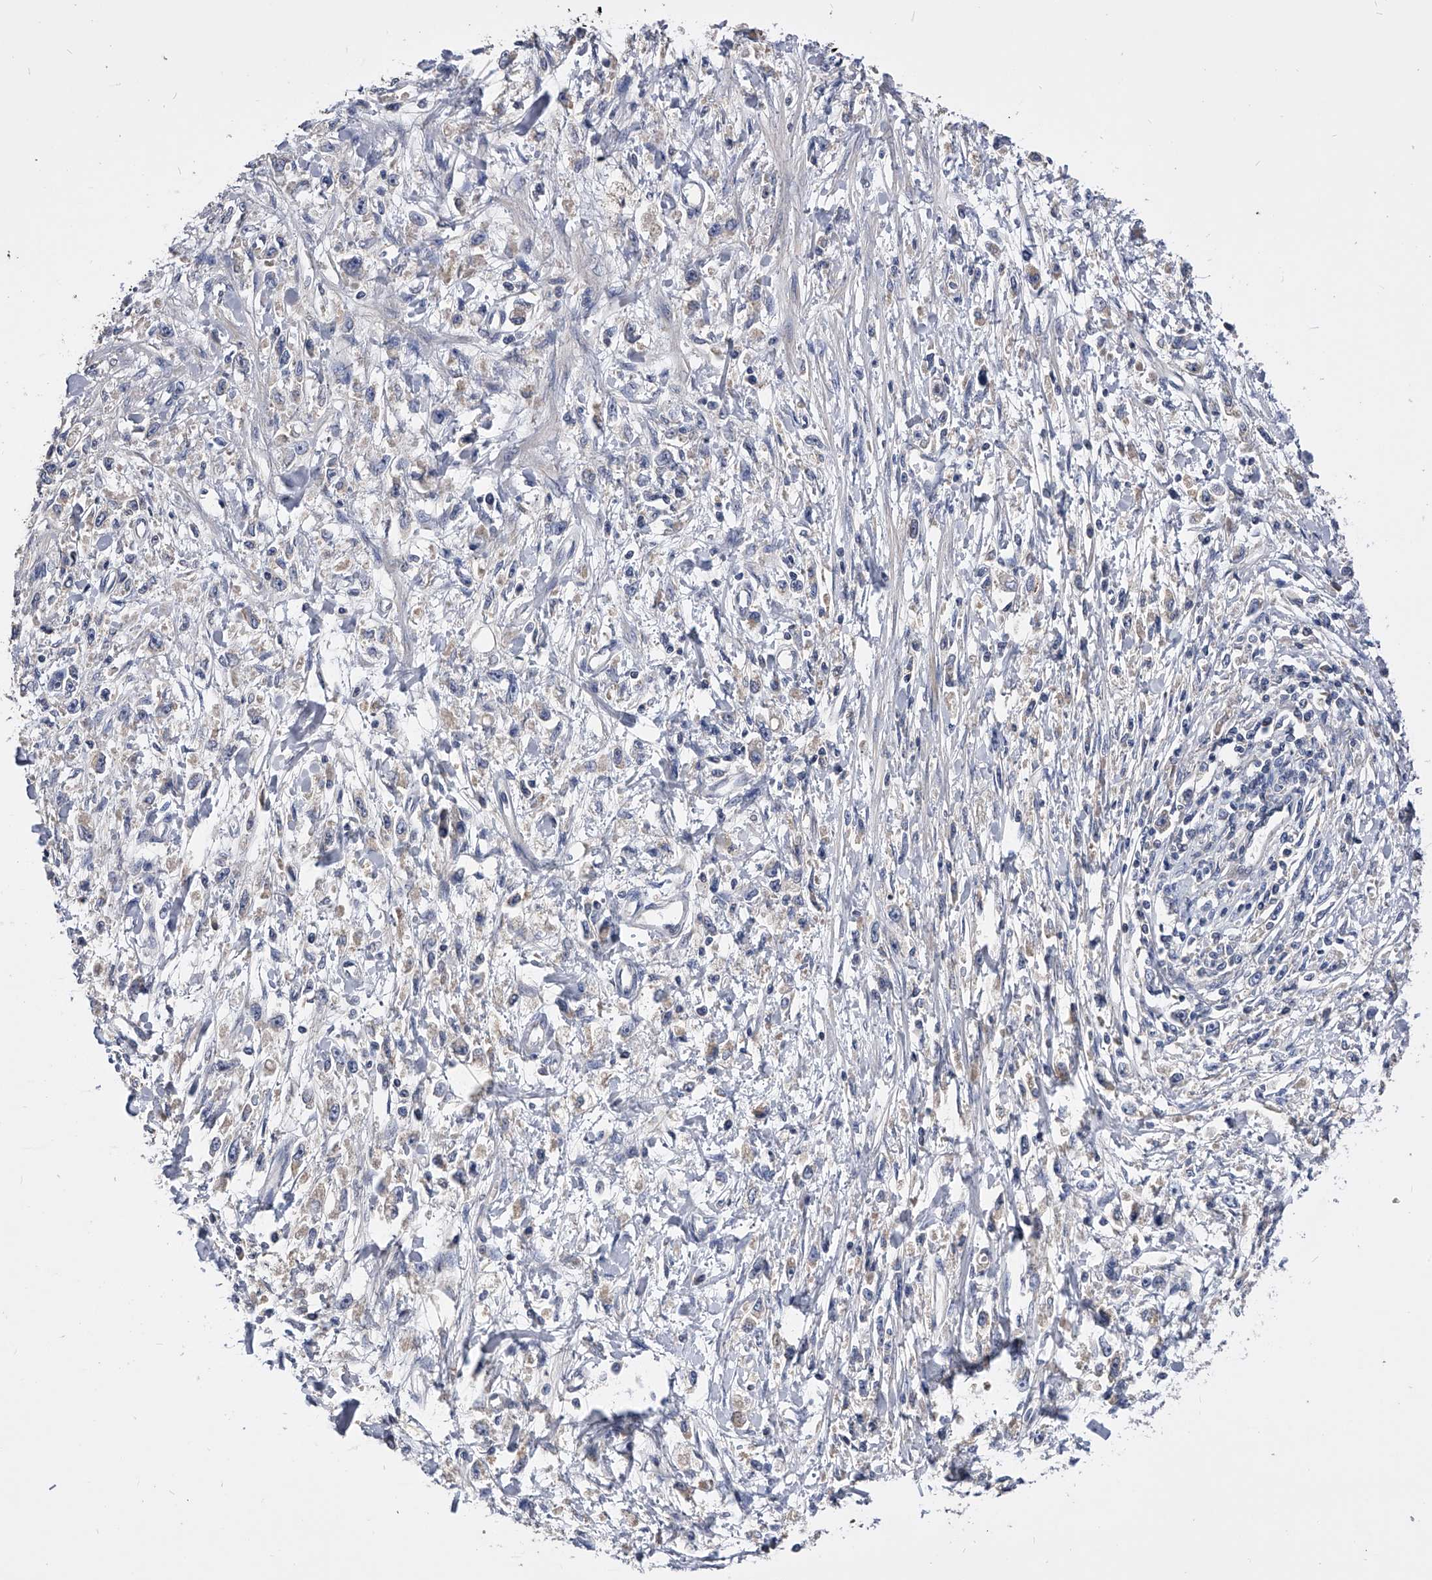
{"staining": {"intensity": "negative", "quantity": "none", "location": "none"}, "tissue": "stomach cancer", "cell_type": "Tumor cells", "image_type": "cancer", "snomed": [{"axis": "morphology", "description": "Adenocarcinoma, NOS"}, {"axis": "topography", "description": "Stomach"}], "caption": "Human stomach cancer (adenocarcinoma) stained for a protein using immunohistochemistry shows no staining in tumor cells.", "gene": "ARL4C", "patient": {"sex": "female", "age": 59}}